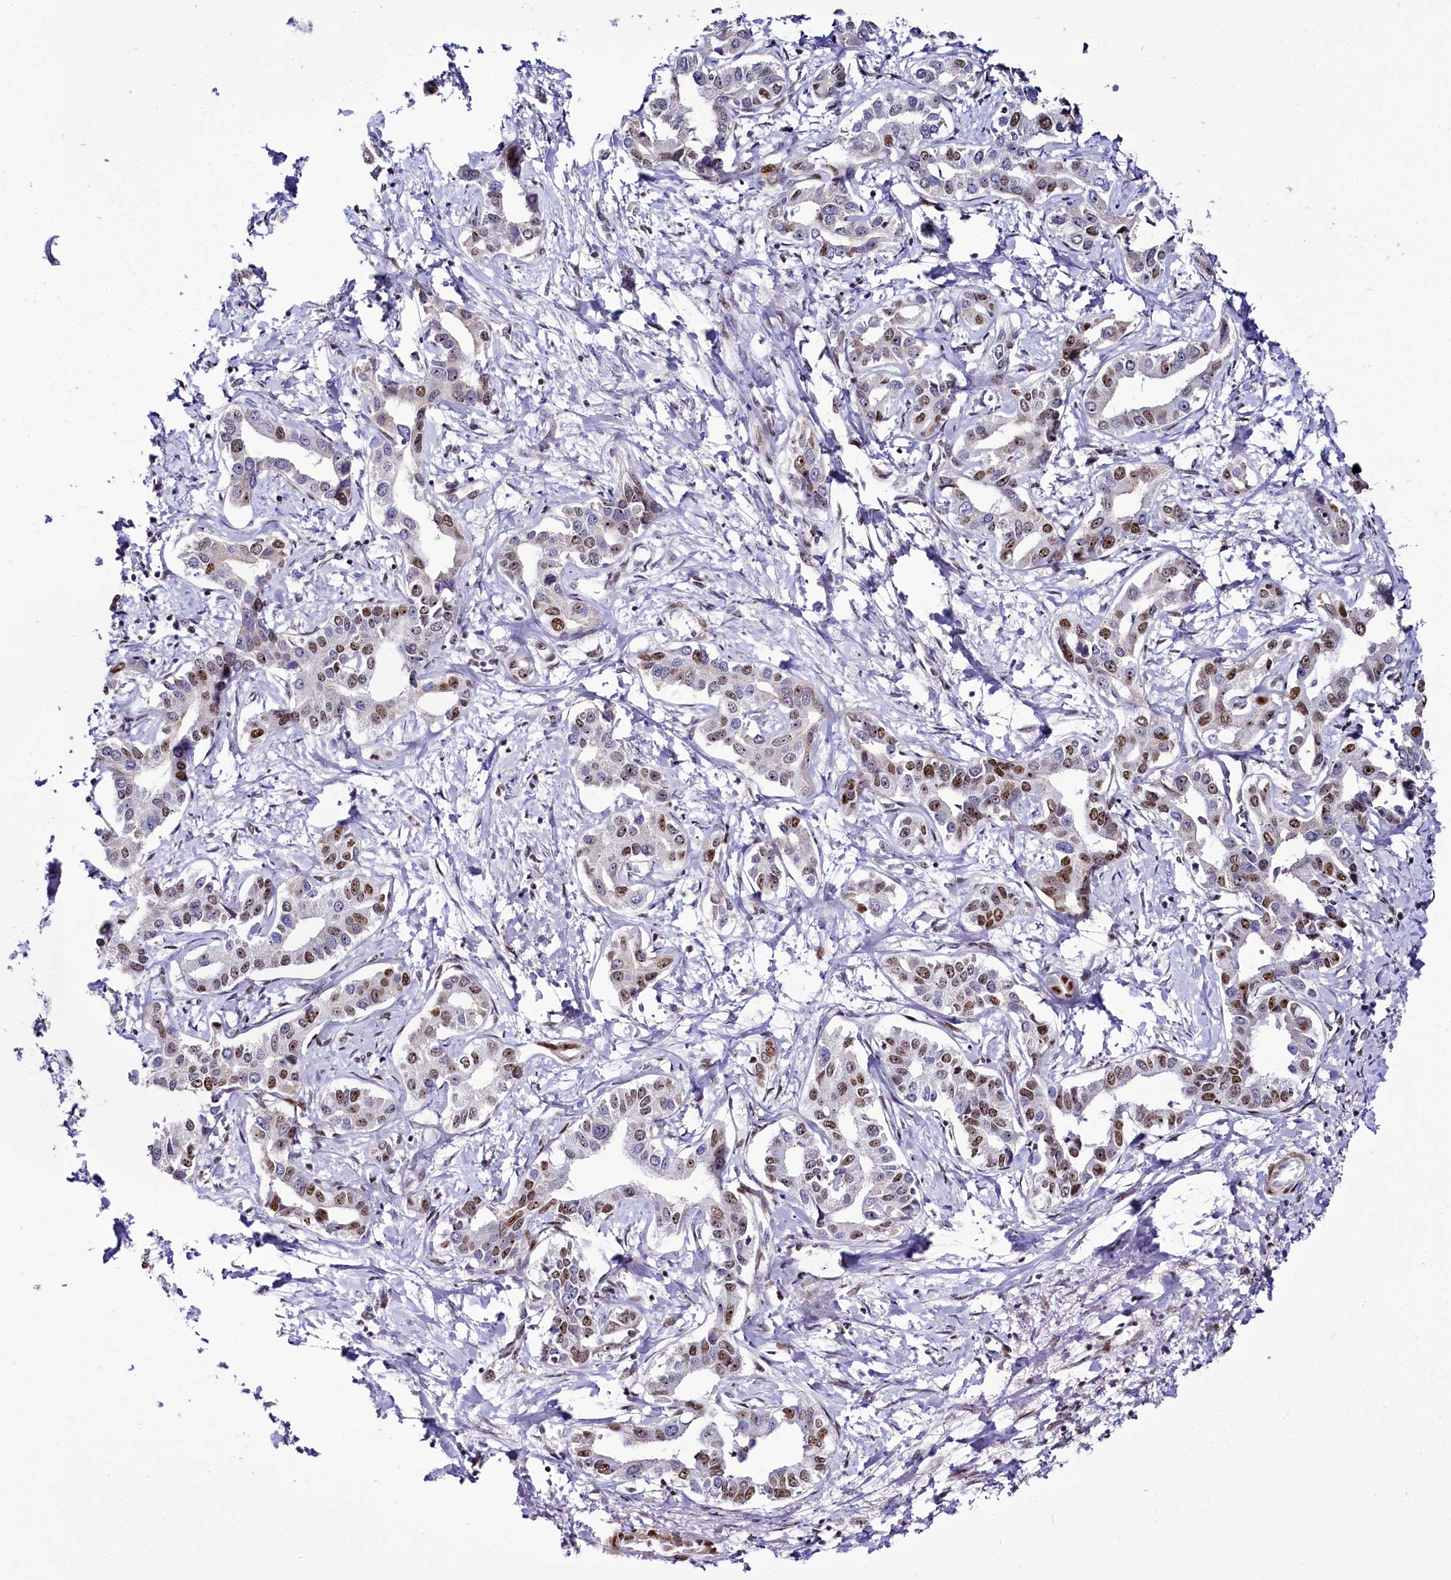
{"staining": {"intensity": "moderate", "quantity": ">75%", "location": "nuclear"}, "tissue": "liver cancer", "cell_type": "Tumor cells", "image_type": "cancer", "snomed": [{"axis": "morphology", "description": "Cholangiocarcinoma"}, {"axis": "topography", "description": "Liver"}], "caption": "Immunohistochemistry (IHC) of liver cancer shows medium levels of moderate nuclear staining in approximately >75% of tumor cells.", "gene": "TCOF1", "patient": {"sex": "male", "age": 59}}